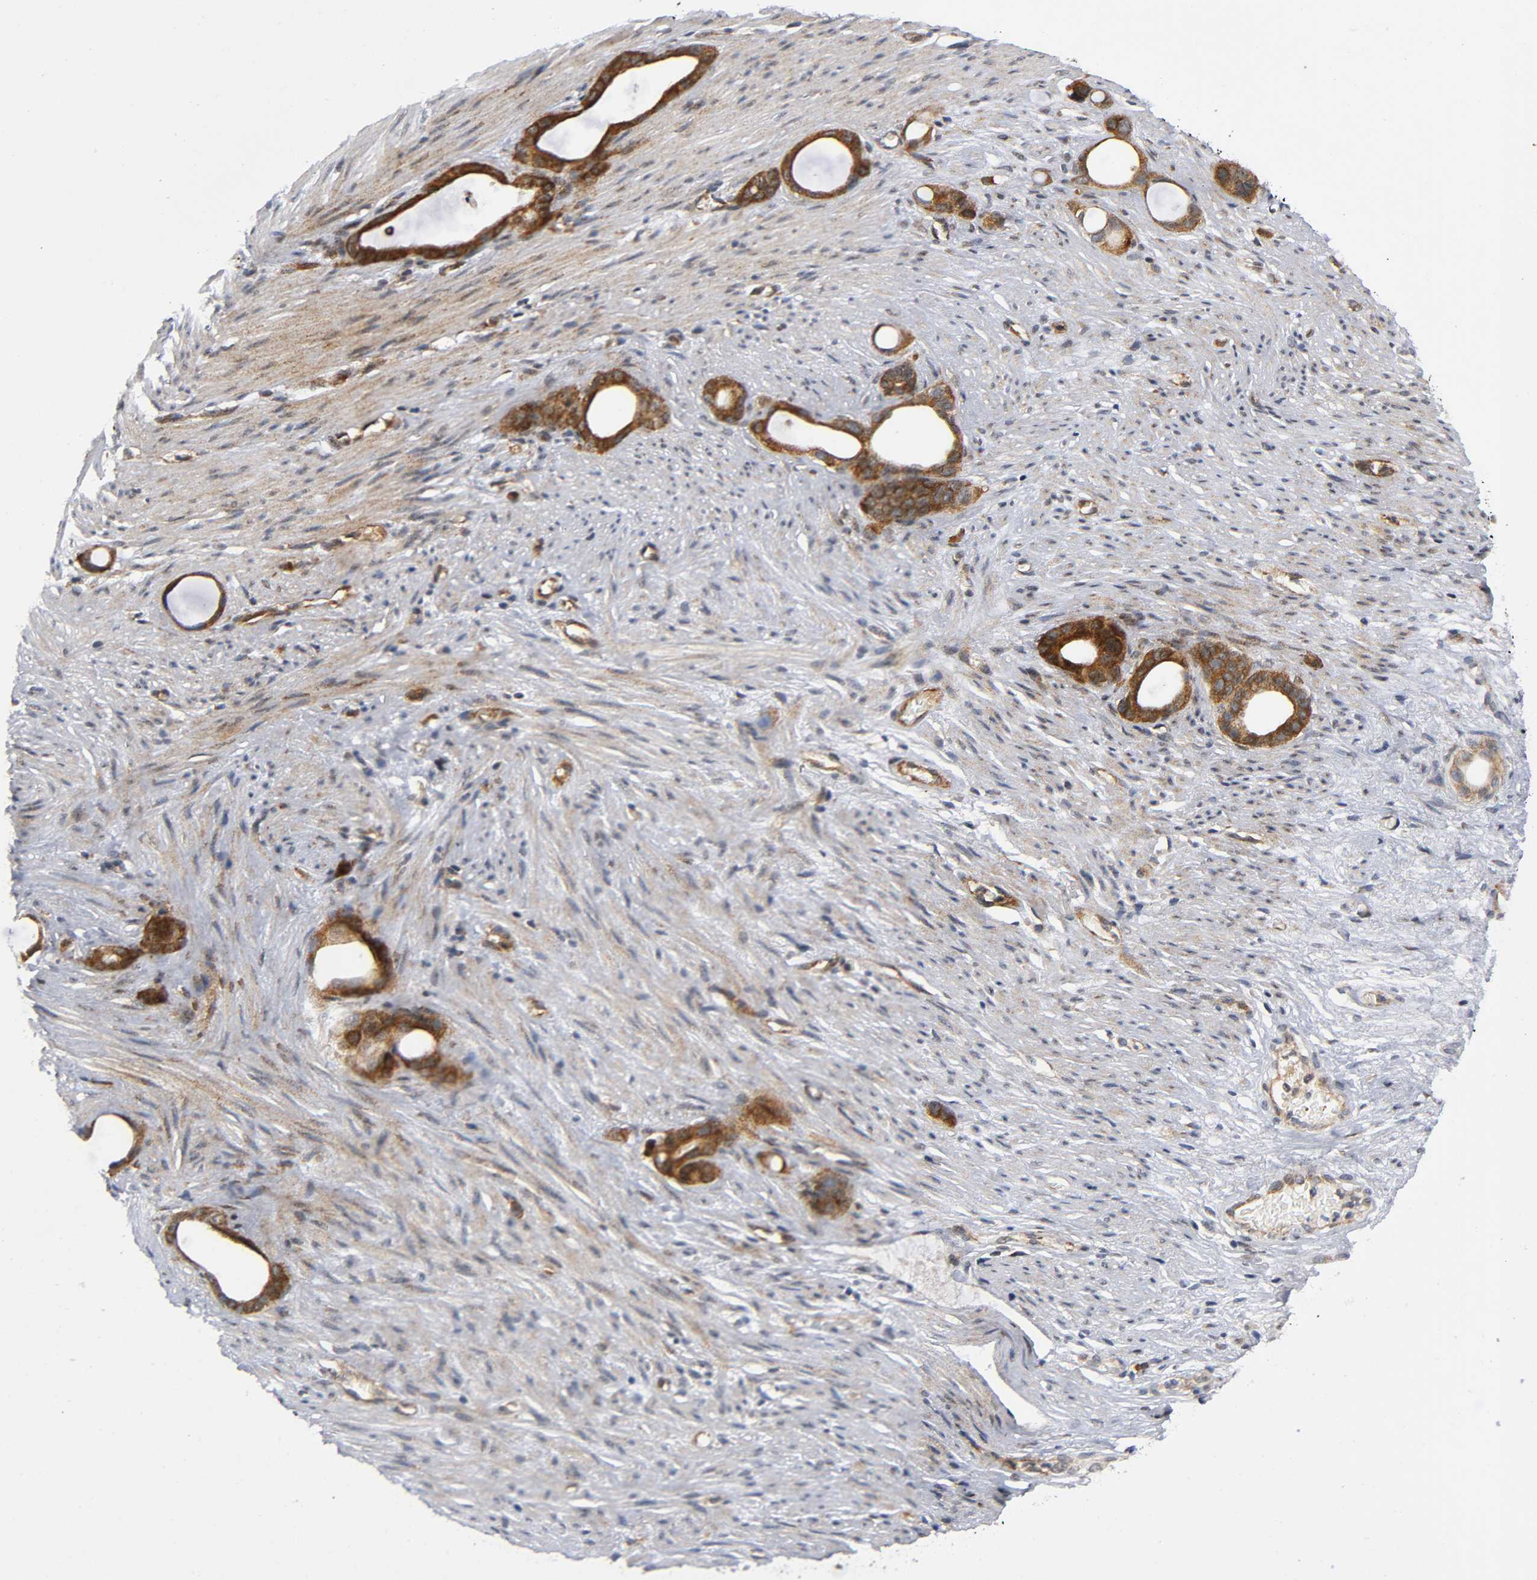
{"staining": {"intensity": "strong", "quantity": ">75%", "location": "cytoplasmic/membranous"}, "tissue": "stomach cancer", "cell_type": "Tumor cells", "image_type": "cancer", "snomed": [{"axis": "morphology", "description": "Adenocarcinoma, NOS"}, {"axis": "topography", "description": "Stomach"}], "caption": "Tumor cells display high levels of strong cytoplasmic/membranous expression in approximately >75% of cells in stomach cancer.", "gene": "EIF5", "patient": {"sex": "female", "age": 75}}